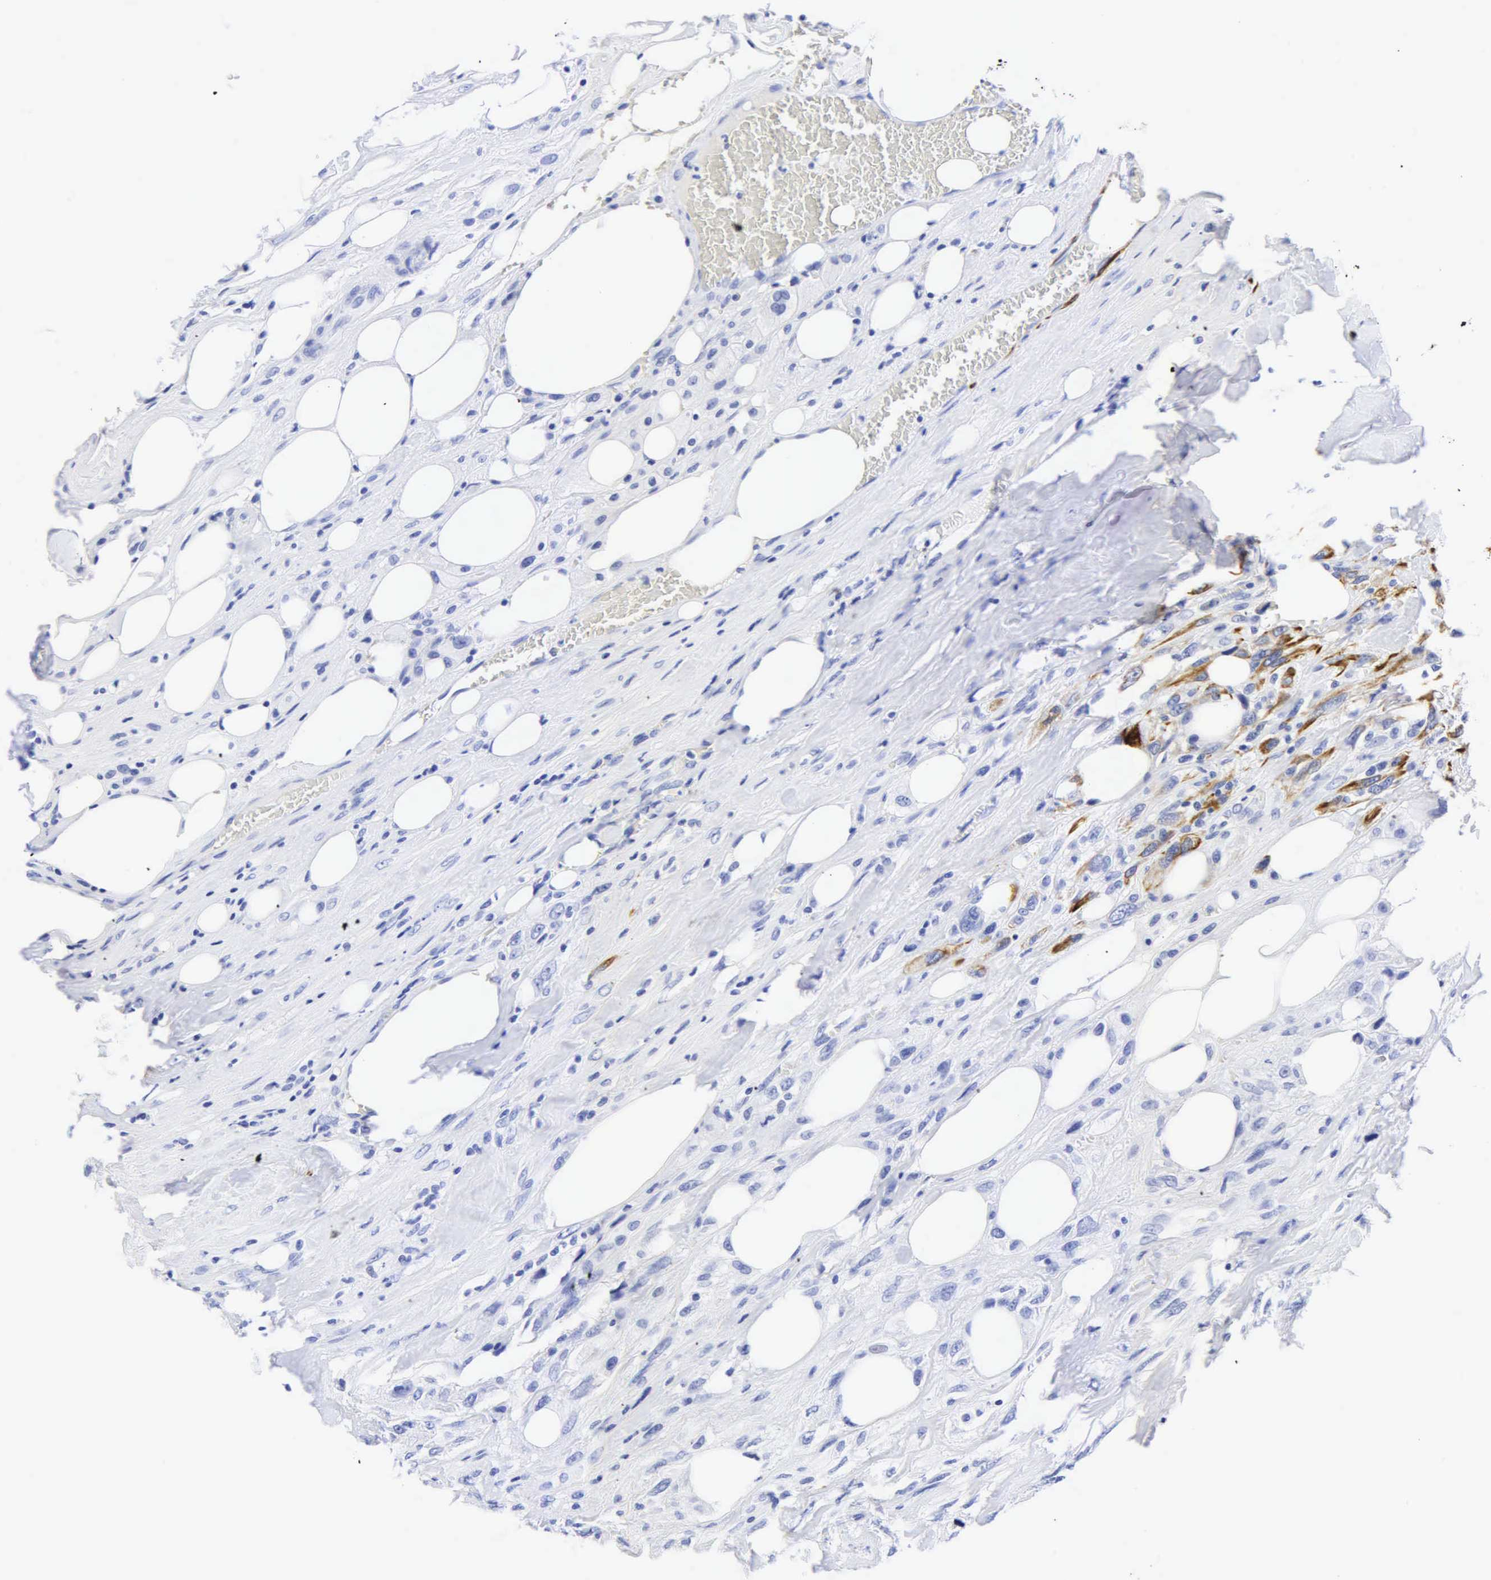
{"staining": {"intensity": "negative", "quantity": "none", "location": "none"}, "tissue": "breast cancer", "cell_type": "Tumor cells", "image_type": "cancer", "snomed": [{"axis": "morphology", "description": "Neoplasm, malignant, NOS"}, {"axis": "topography", "description": "Breast"}], "caption": "There is no significant staining in tumor cells of malignant neoplasm (breast).", "gene": "DES", "patient": {"sex": "female", "age": 50}}